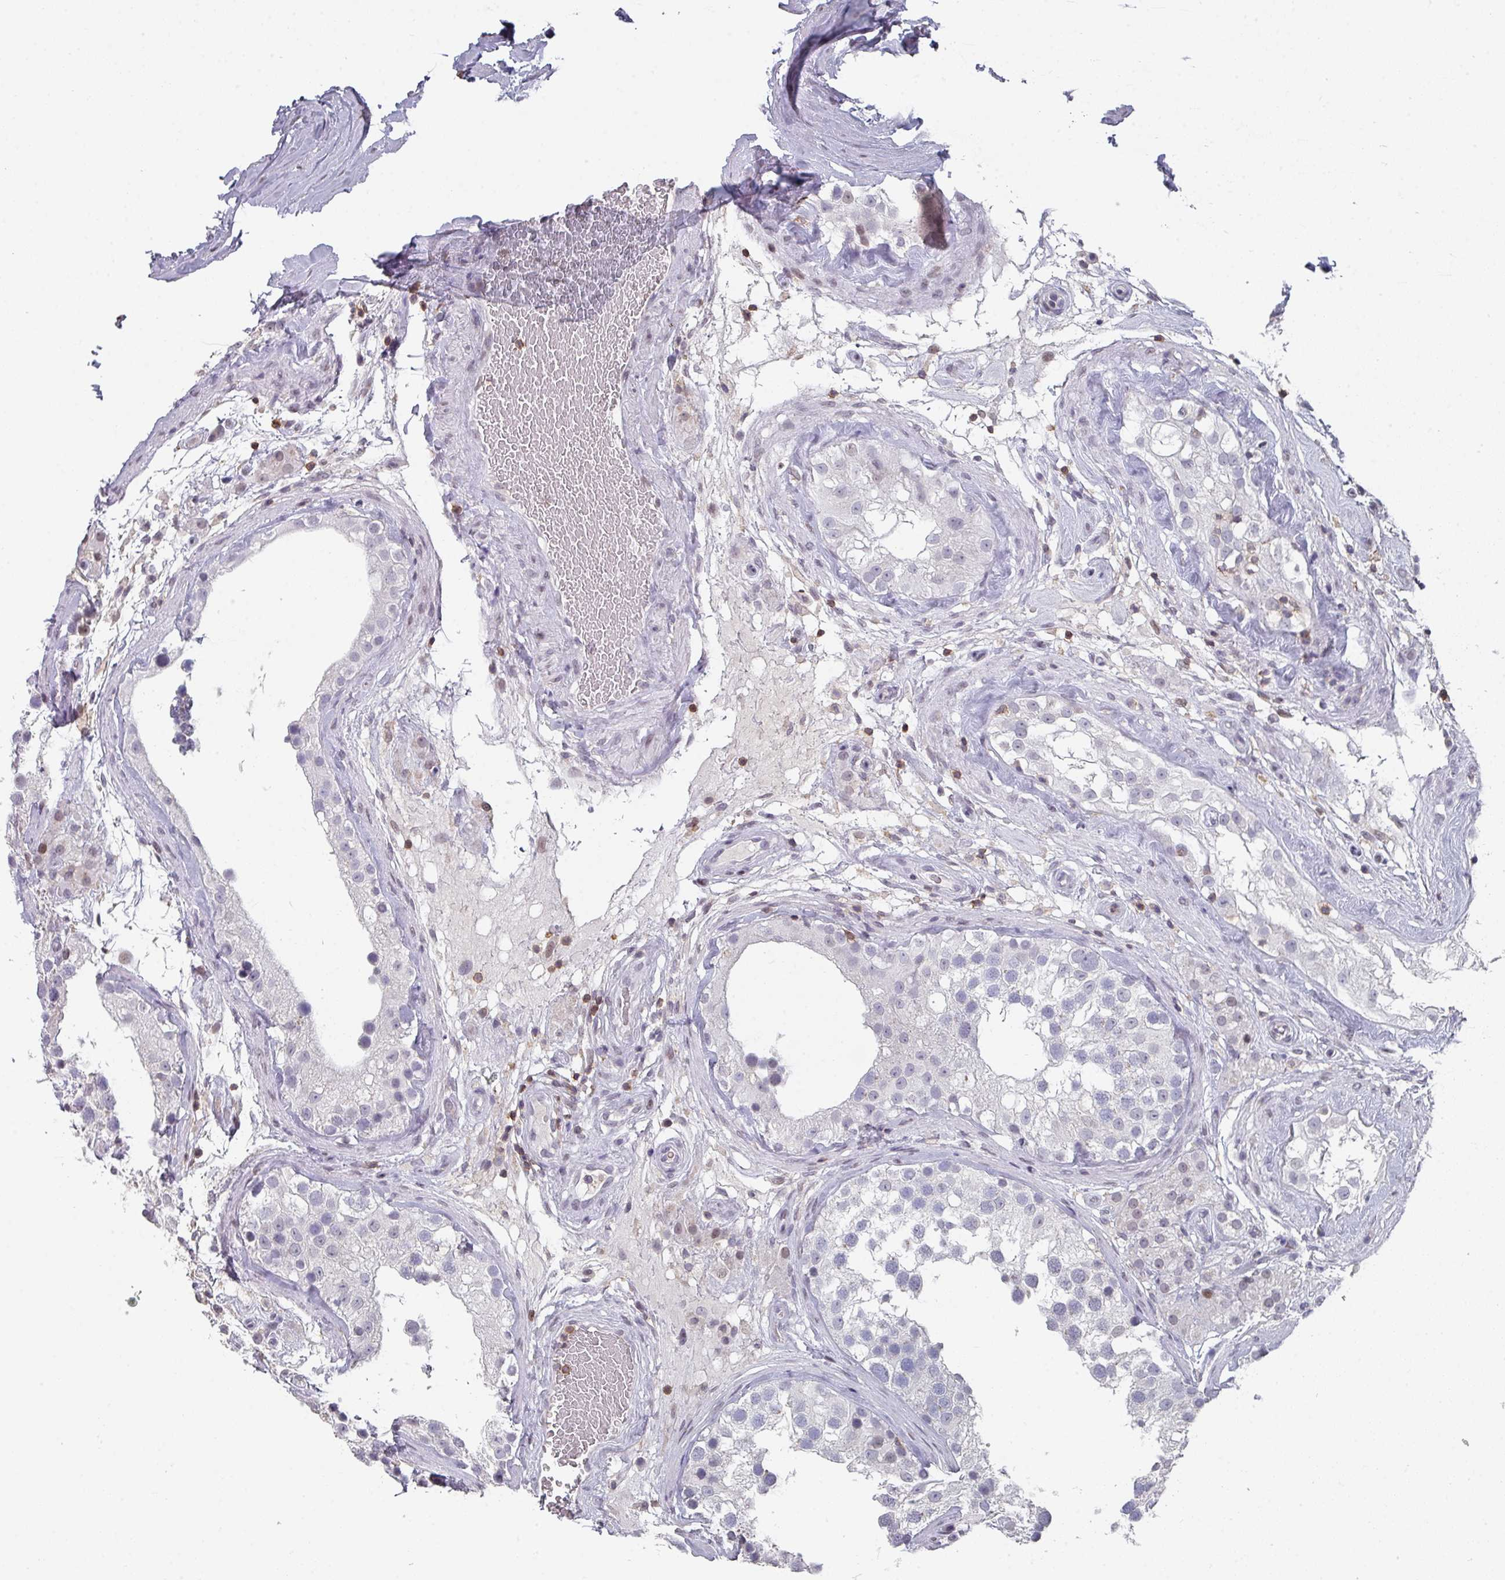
{"staining": {"intensity": "negative", "quantity": "none", "location": "none"}, "tissue": "testis", "cell_type": "Cells in seminiferous ducts", "image_type": "normal", "snomed": [{"axis": "morphology", "description": "Normal tissue, NOS"}, {"axis": "topography", "description": "Testis"}], "caption": "High power microscopy micrograph of an immunohistochemistry (IHC) photomicrograph of benign testis, revealing no significant expression in cells in seminiferous ducts. (DAB (3,3'-diaminobenzidine) IHC, high magnification).", "gene": "RASAL3", "patient": {"sex": "male", "age": 46}}